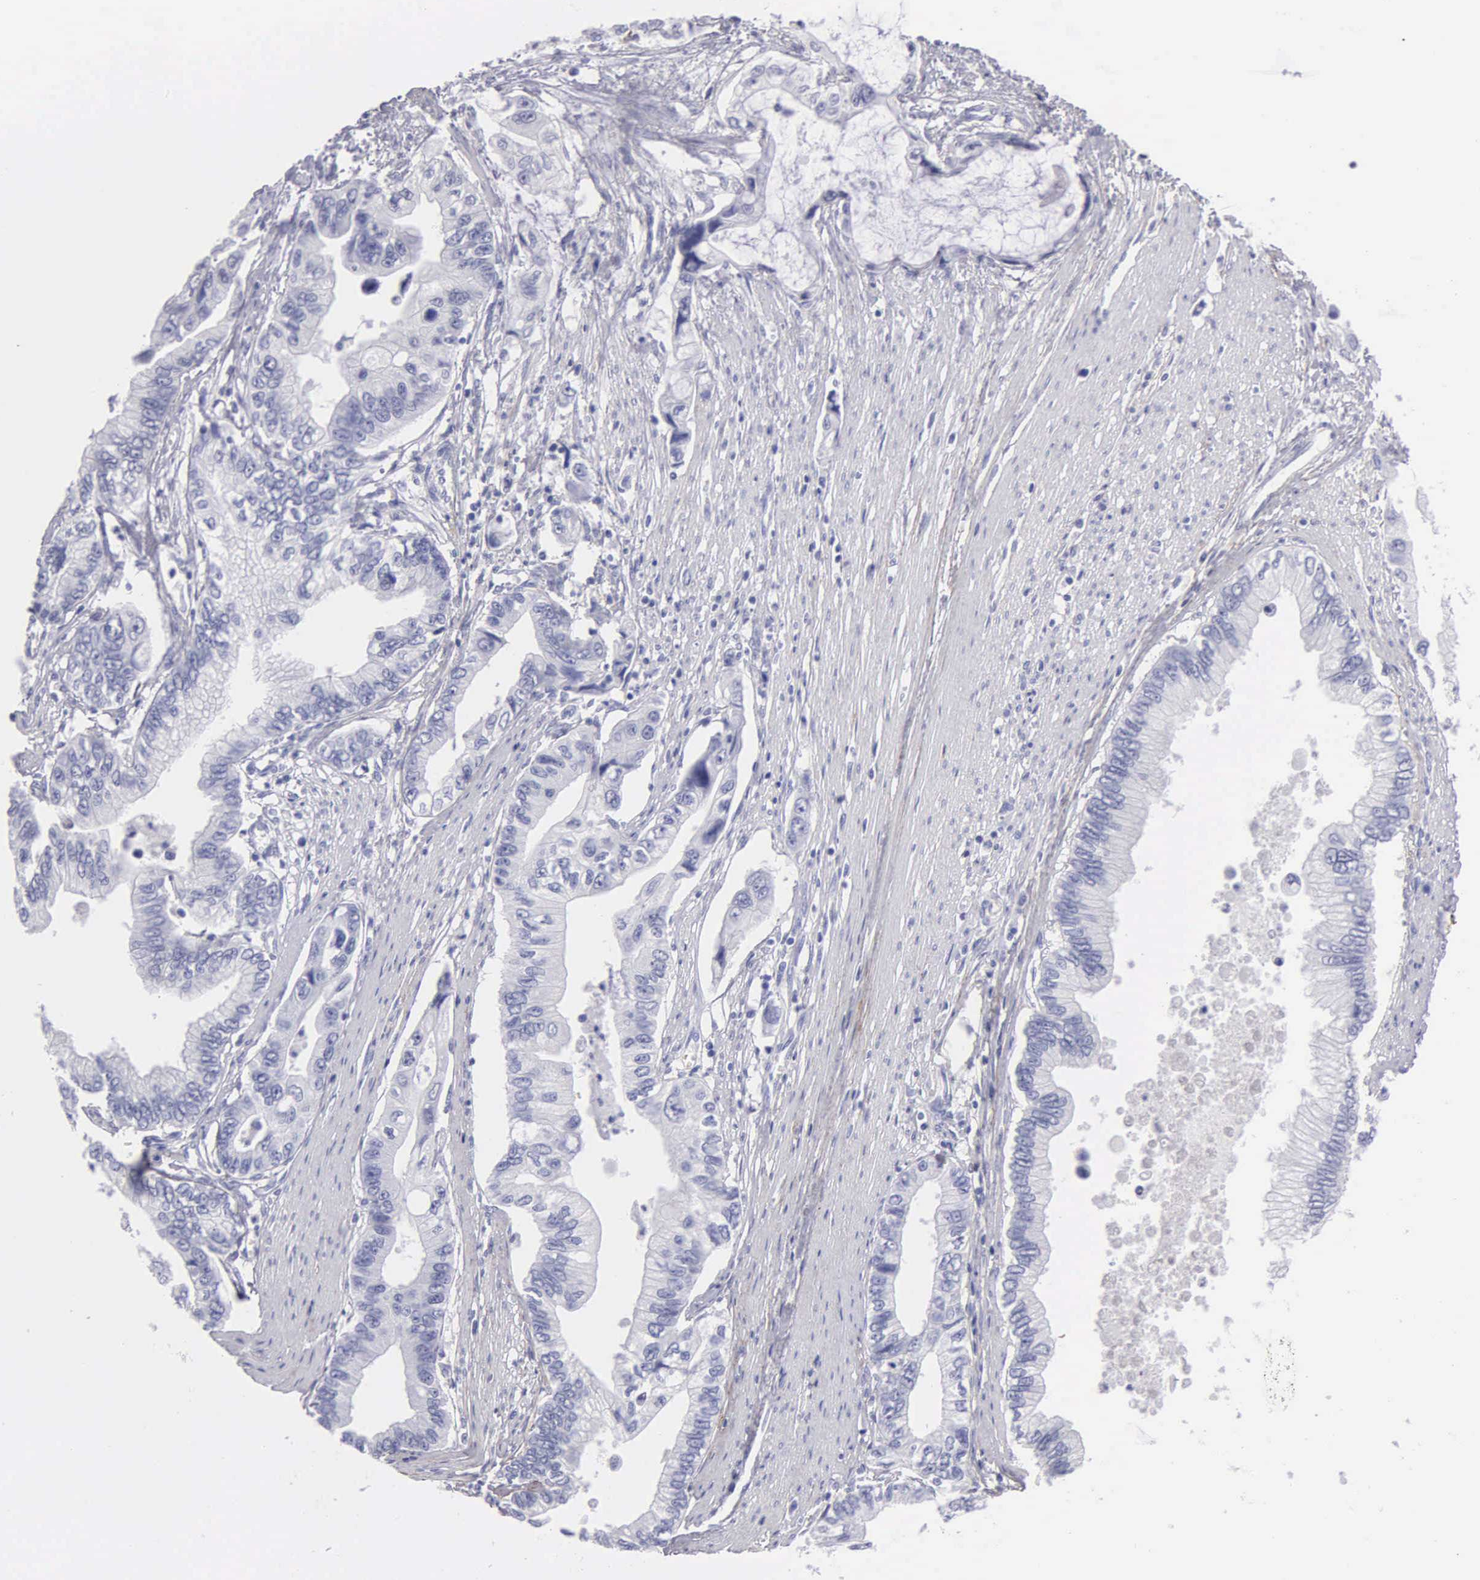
{"staining": {"intensity": "negative", "quantity": "none", "location": "none"}, "tissue": "pancreatic cancer", "cell_type": "Tumor cells", "image_type": "cancer", "snomed": [{"axis": "morphology", "description": "Adenocarcinoma, NOS"}, {"axis": "topography", "description": "Pancreas"}, {"axis": "topography", "description": "Stomach, upper"}], "caption": "Immunohistochemical staining of human pancreatic adenocarcinoma demonstrates no significant expression in tumor cells.", "gene": "FBLN5", "patient": {"sex": "male", "age": 77}}